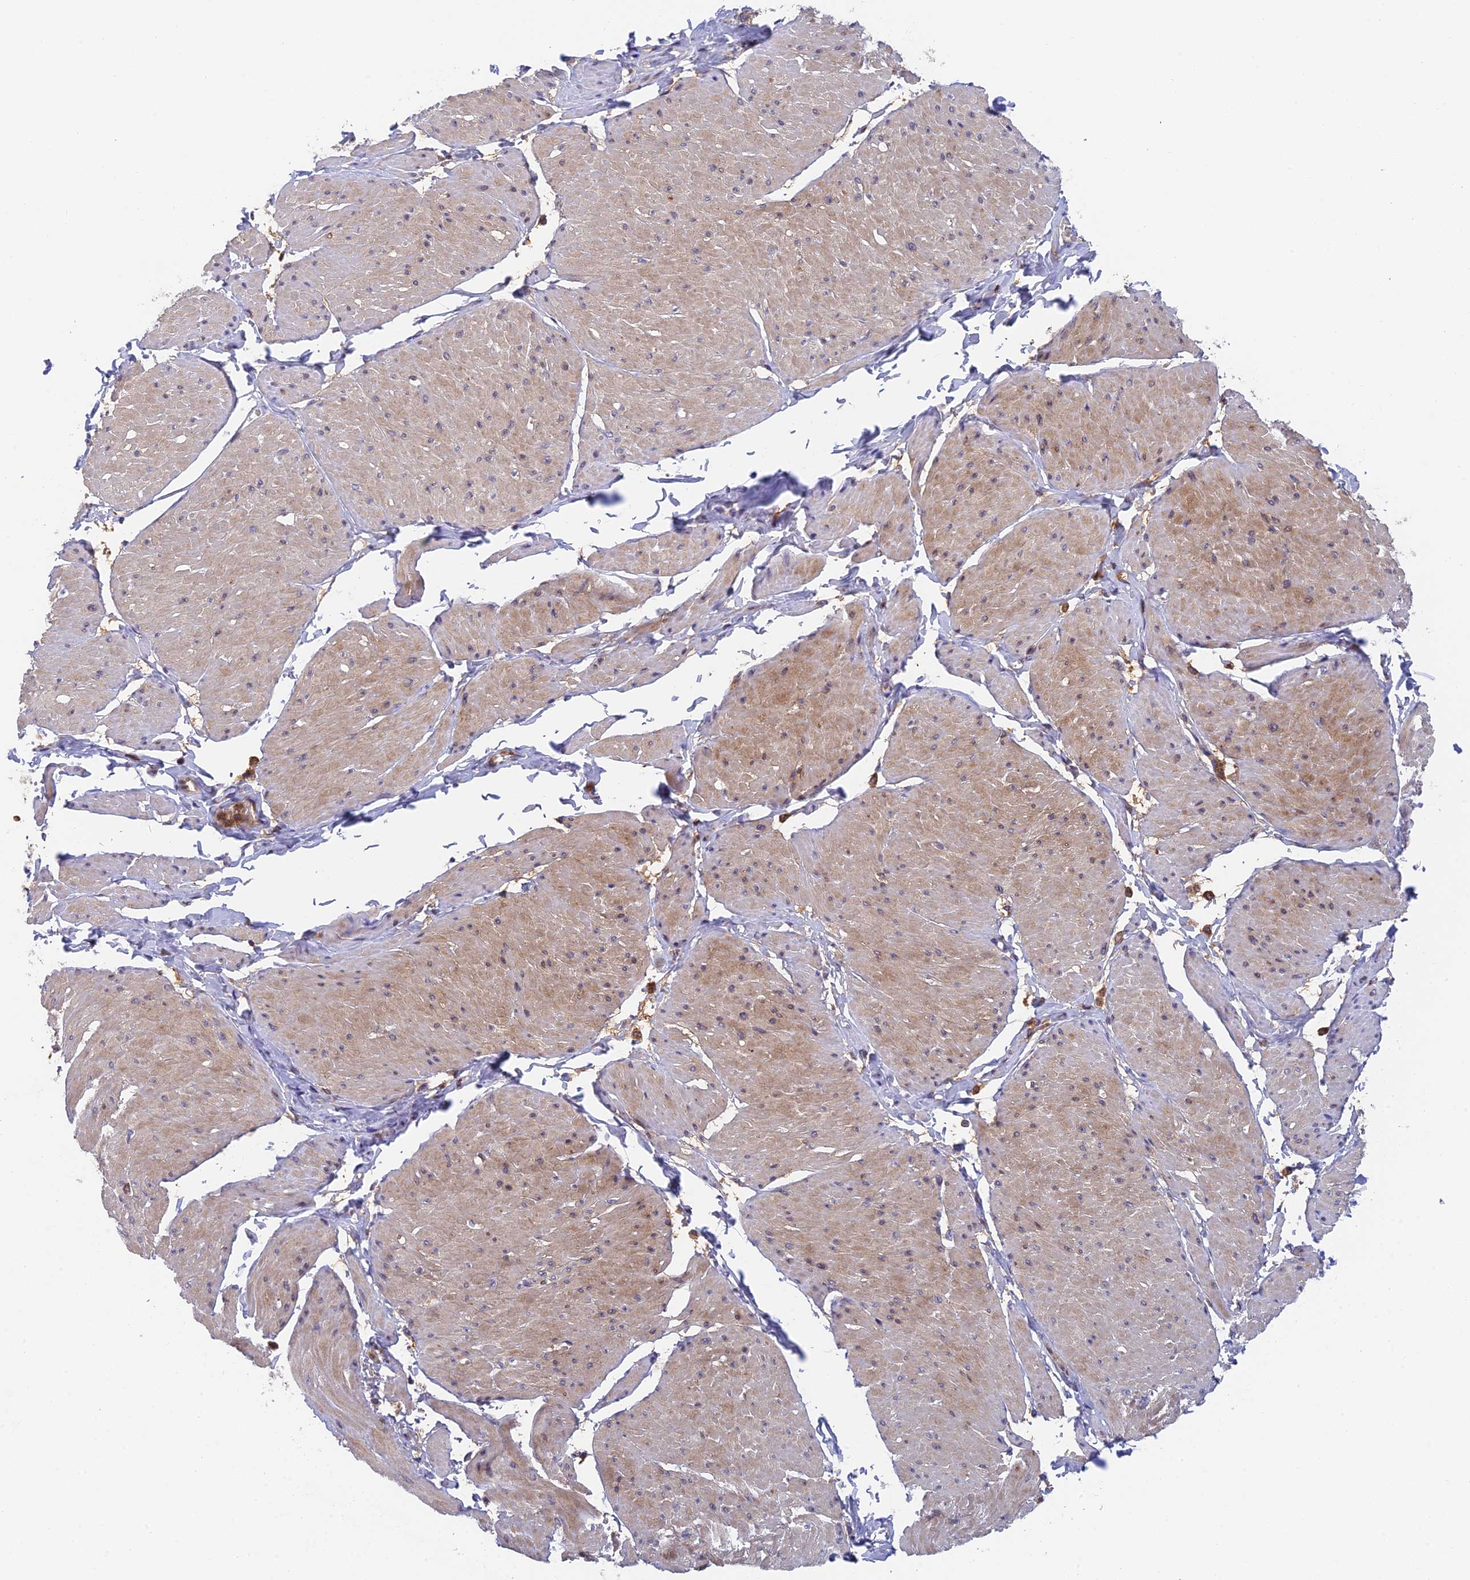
{"staining": {"intensity": "weak", "quantity": "25%-75%", "location": "cytoplasmic/membranous"}, "tissue": "smooth muscle", "cell_type": "Smooth muscle cells", "image_type": "normal", "snomed": [{"axis": "morphology", "description": "Urothelial carcinoma, High grade"}, {"axis": "topography", "description": "Urinary bladder"}], "caption": "Immunohistochemical staining of unremarkable smooth muscle demonstrates weak cytoplasmic/membranous protein staining in about 25%-75% of smooth muscle cells.", "gene": "IPO5", "patient": {"sex": "male", "age": 46}}